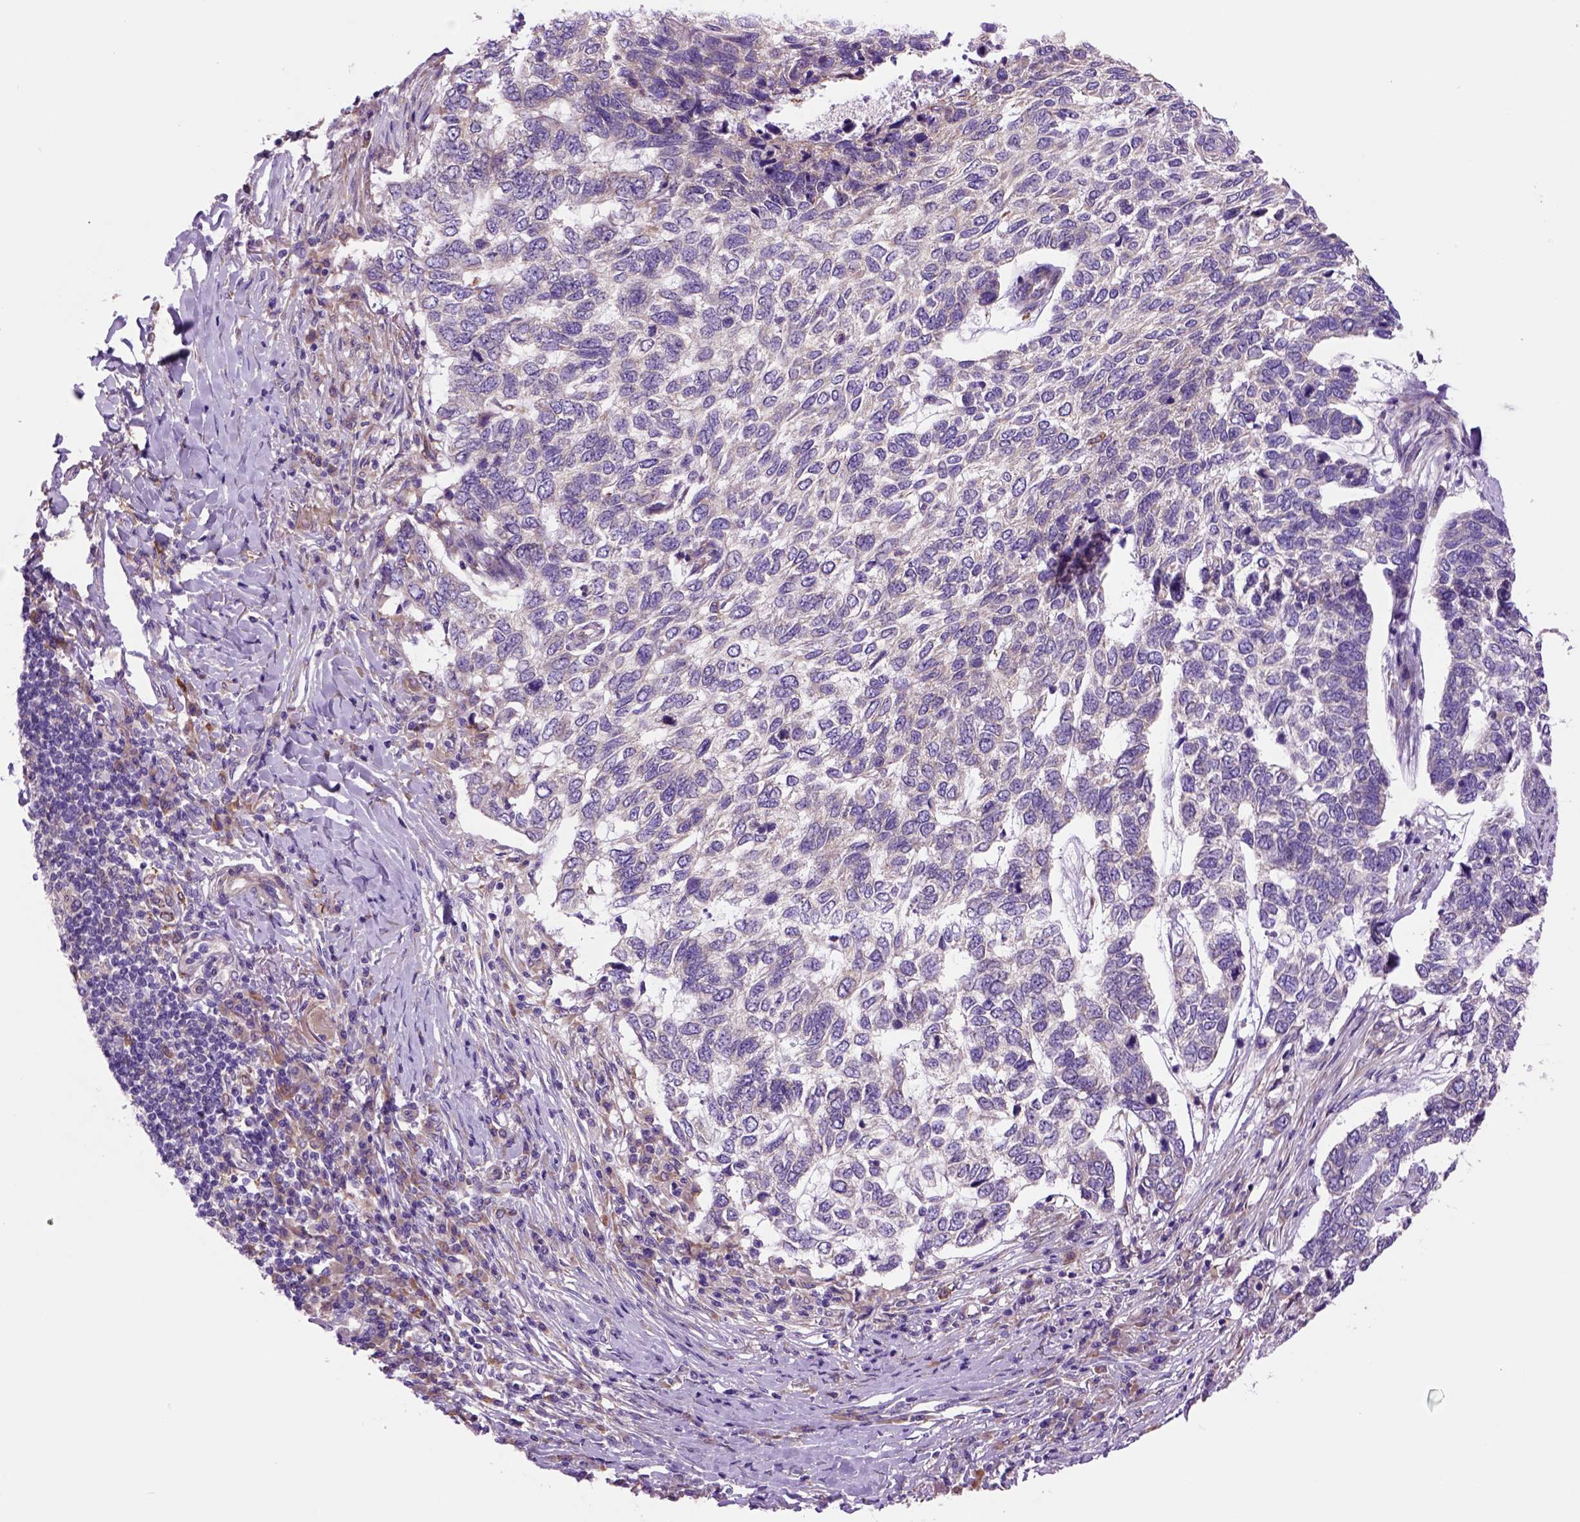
{"staining": {"intensity": "negative", "quantity": "none", "location": "none"}, "tissue": "skin cancer", "cell_type": "Tumor cells", "image_type": "cancer", "snomed": [{"axis": "morphology", "description": "Basal cell carcinoma"}, {"axis": "topography", "description": "Skin"}], "caption": "Tumor cells are negative for brown protein staining in skin cancer (basal cell carcinoma). (DAB (3,3'-diaminobenzidine) immunohistochemistry visualized using brightfield microscopy, high magnification).", "gene": "PIAS3", "patient": {"sex": "female", "age": 65}}